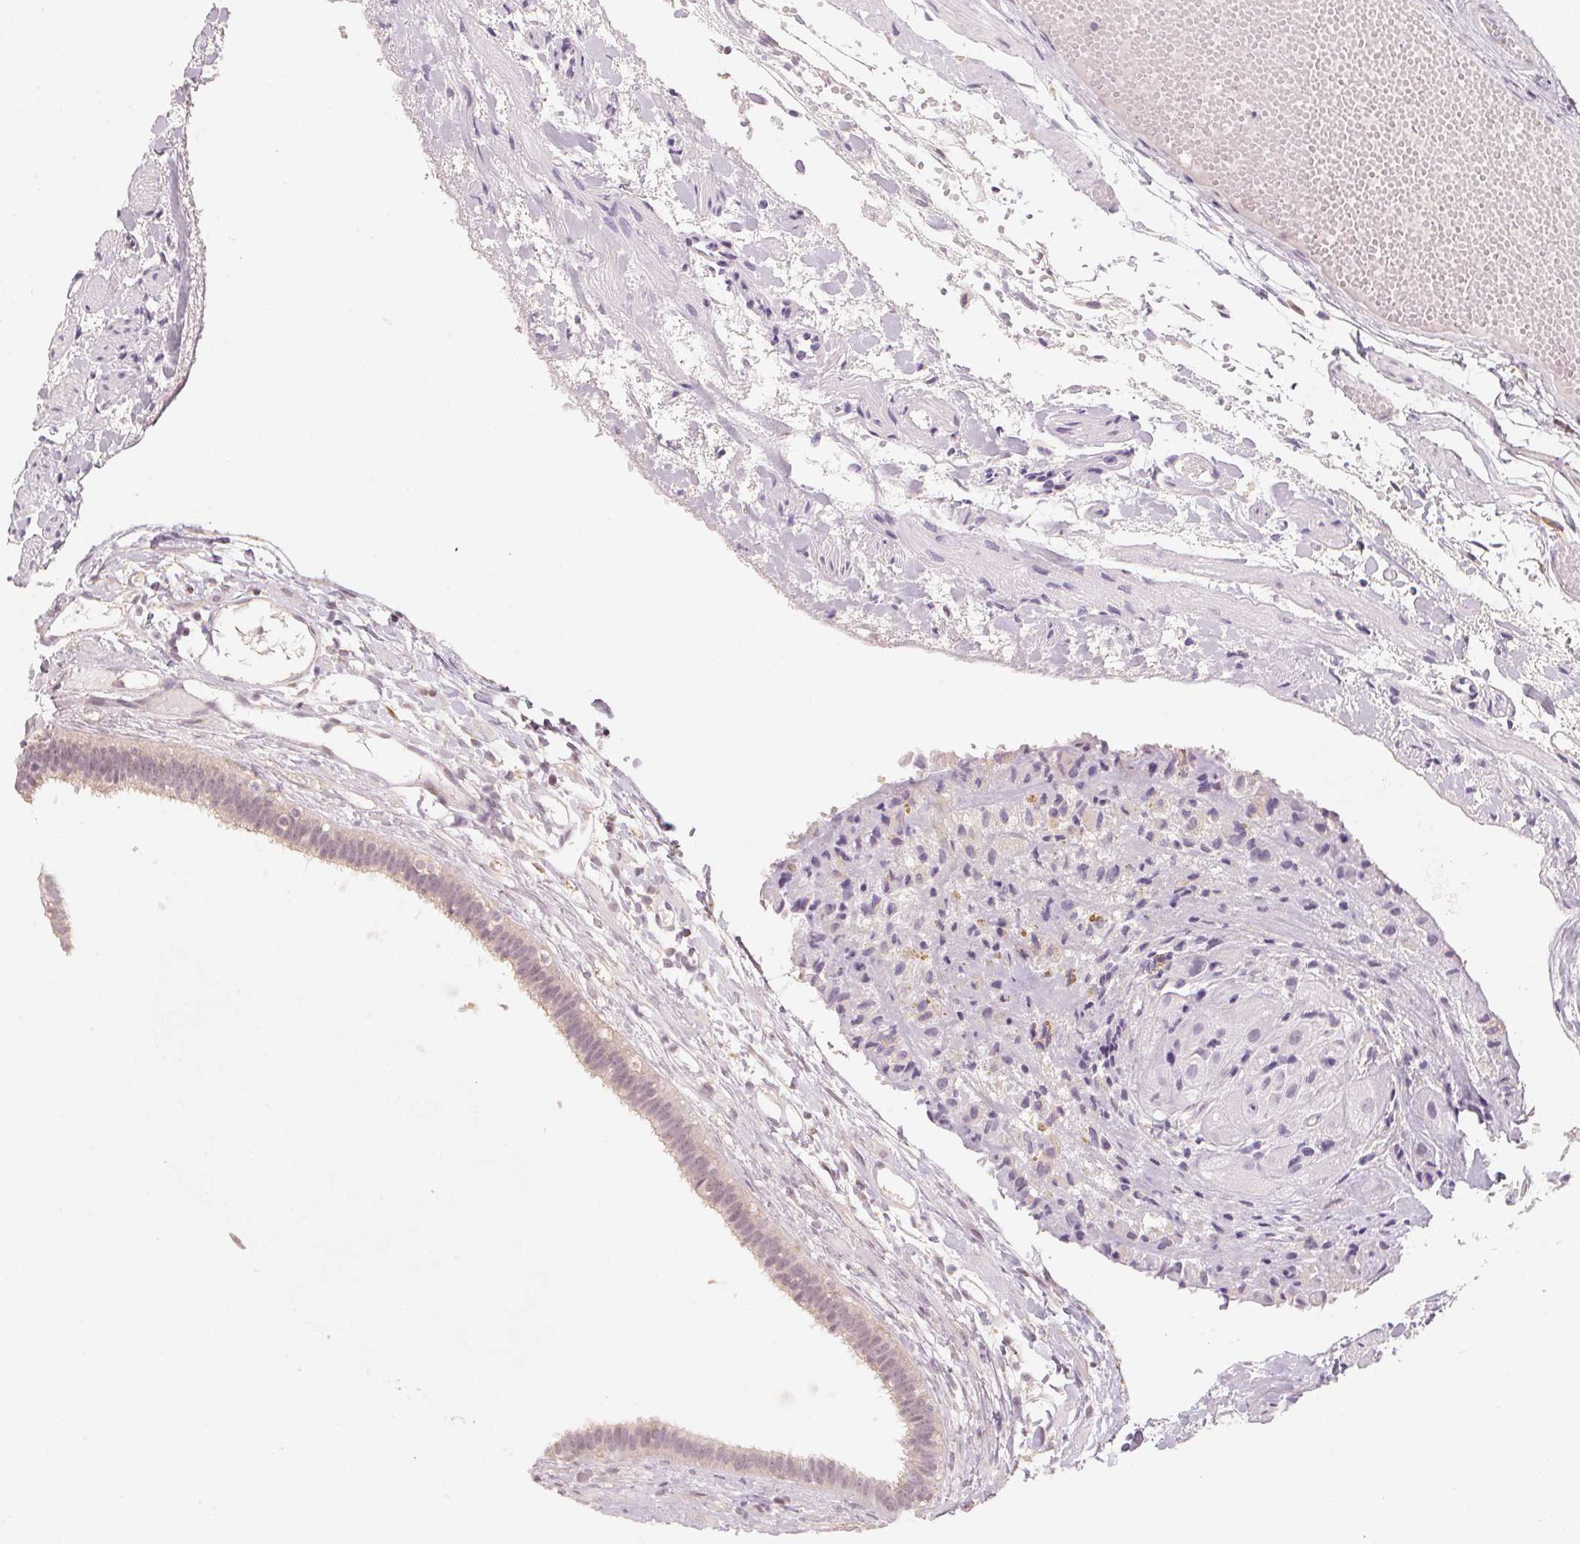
{"staining": {"intensity": "negative", "quantity": "none", "location": "none"}, "tissue": "fallopian tube", "cell_type": "Glandular cells", "image_type": "normal", "snomed": [{"axis": "morphology", "description": "Normal tissue, NOS"}, {"axis": "topography", "description": "Fallopian tube"}], "caption": "The image displays no significant expression in glandular cells of fallopian tube.", "gene": "ANKRD31", "patient": {"sex": "female", "age": 37}}